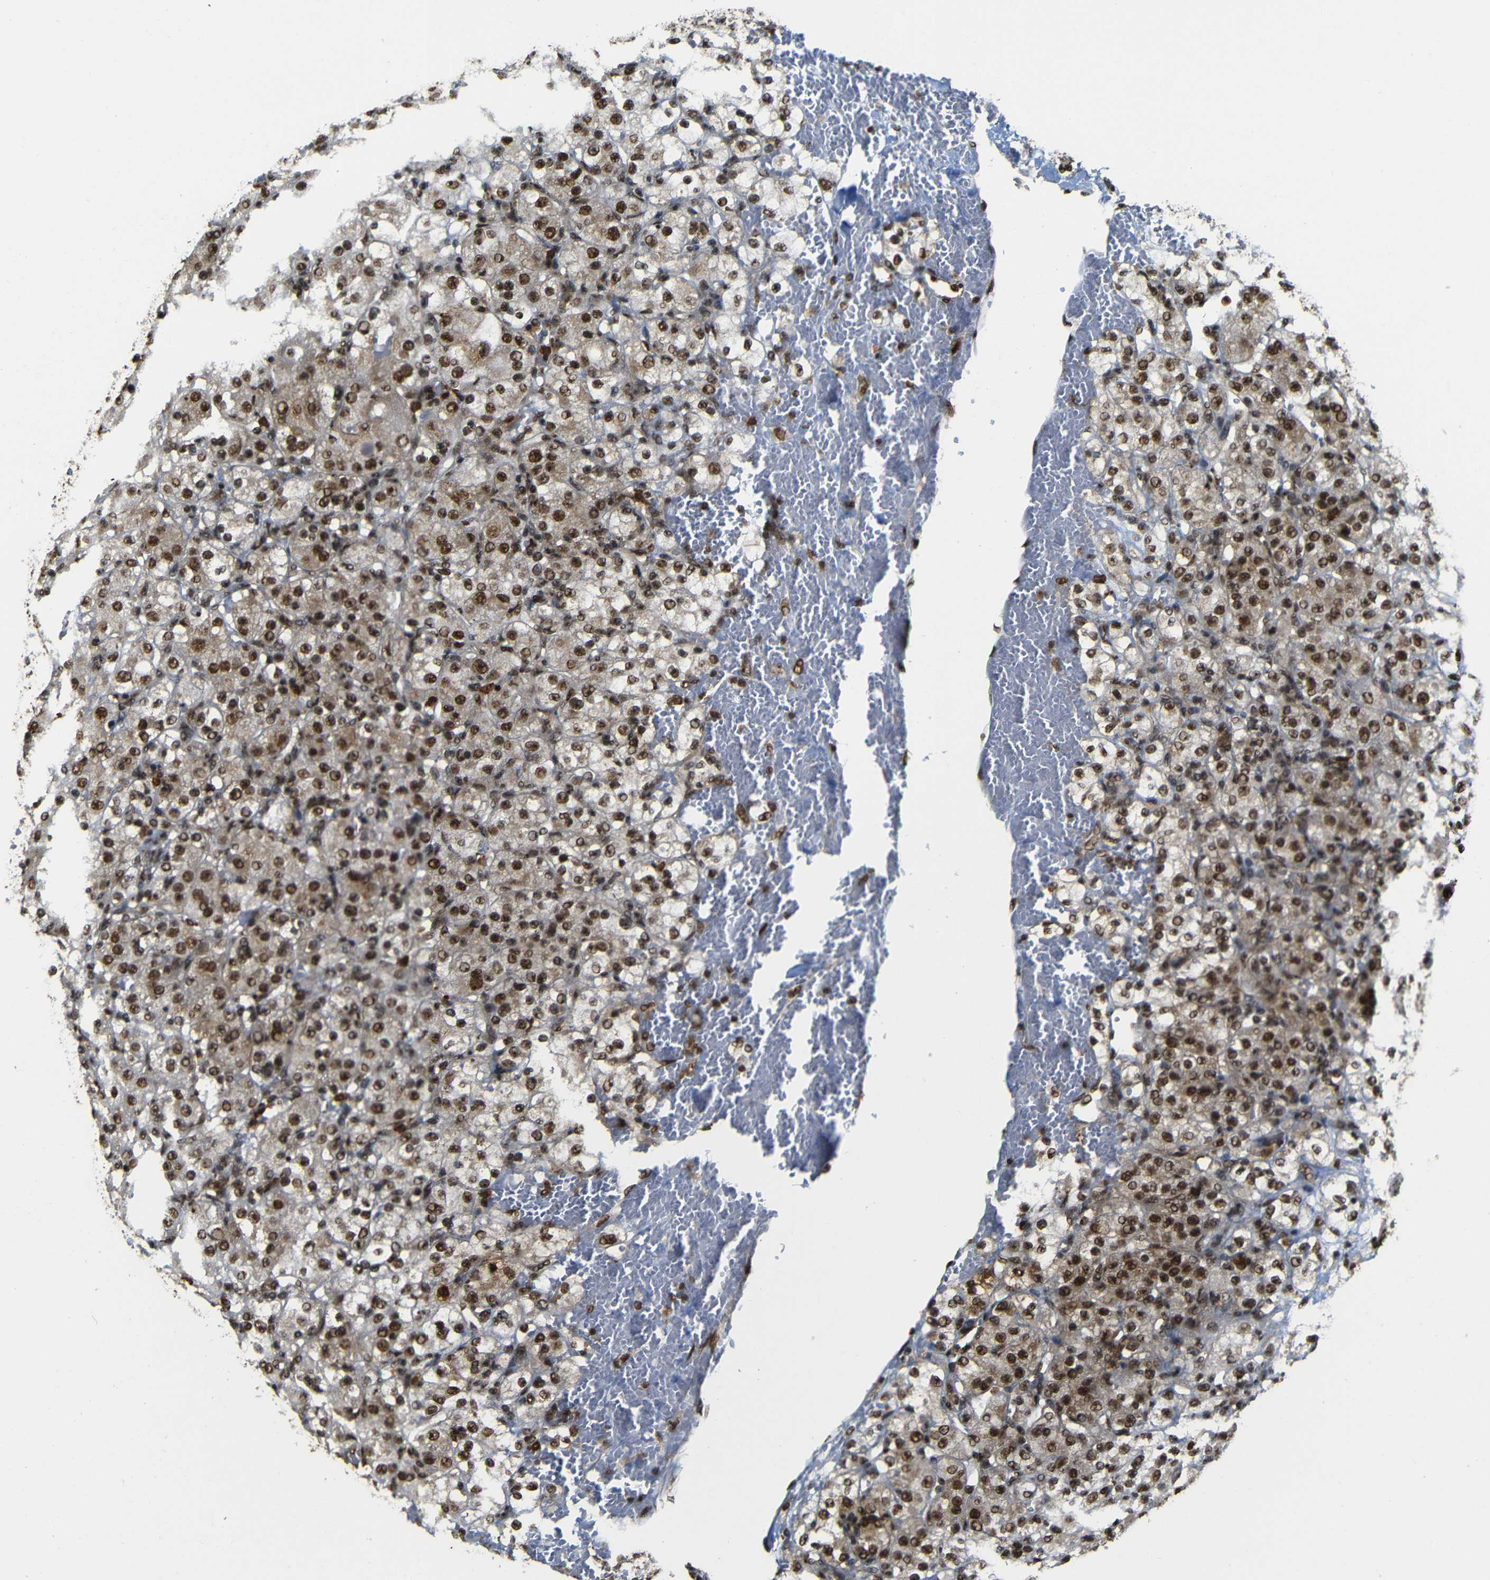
{"staining": {"intensity": "strong", "quantity": ">75%", "location": "cytoplasmic/membranous,nuclear"}, "tissue": "renal cancer", "cell_type": "Tumor cells", "image_type": "cancer", "snomed": [{"axis": "morphology", "description": "Normal tissue, NOS"}, {"axis": "morphology", "description": "Adenocarcinoma, NOS"}, {"axis": "topography", "description": "Kidney"}], "caption": "A brown stain shows strong cytoplasmic/membranous and nuclear expression of a protein in adenocarcinoma (renal) tumor cells. Immunohistochemistry (ihc) stains the protein in brown and the nuclei are stained blue.", "gene": "TCF7L2", "patient": {"sex": "male", "age": 61}}